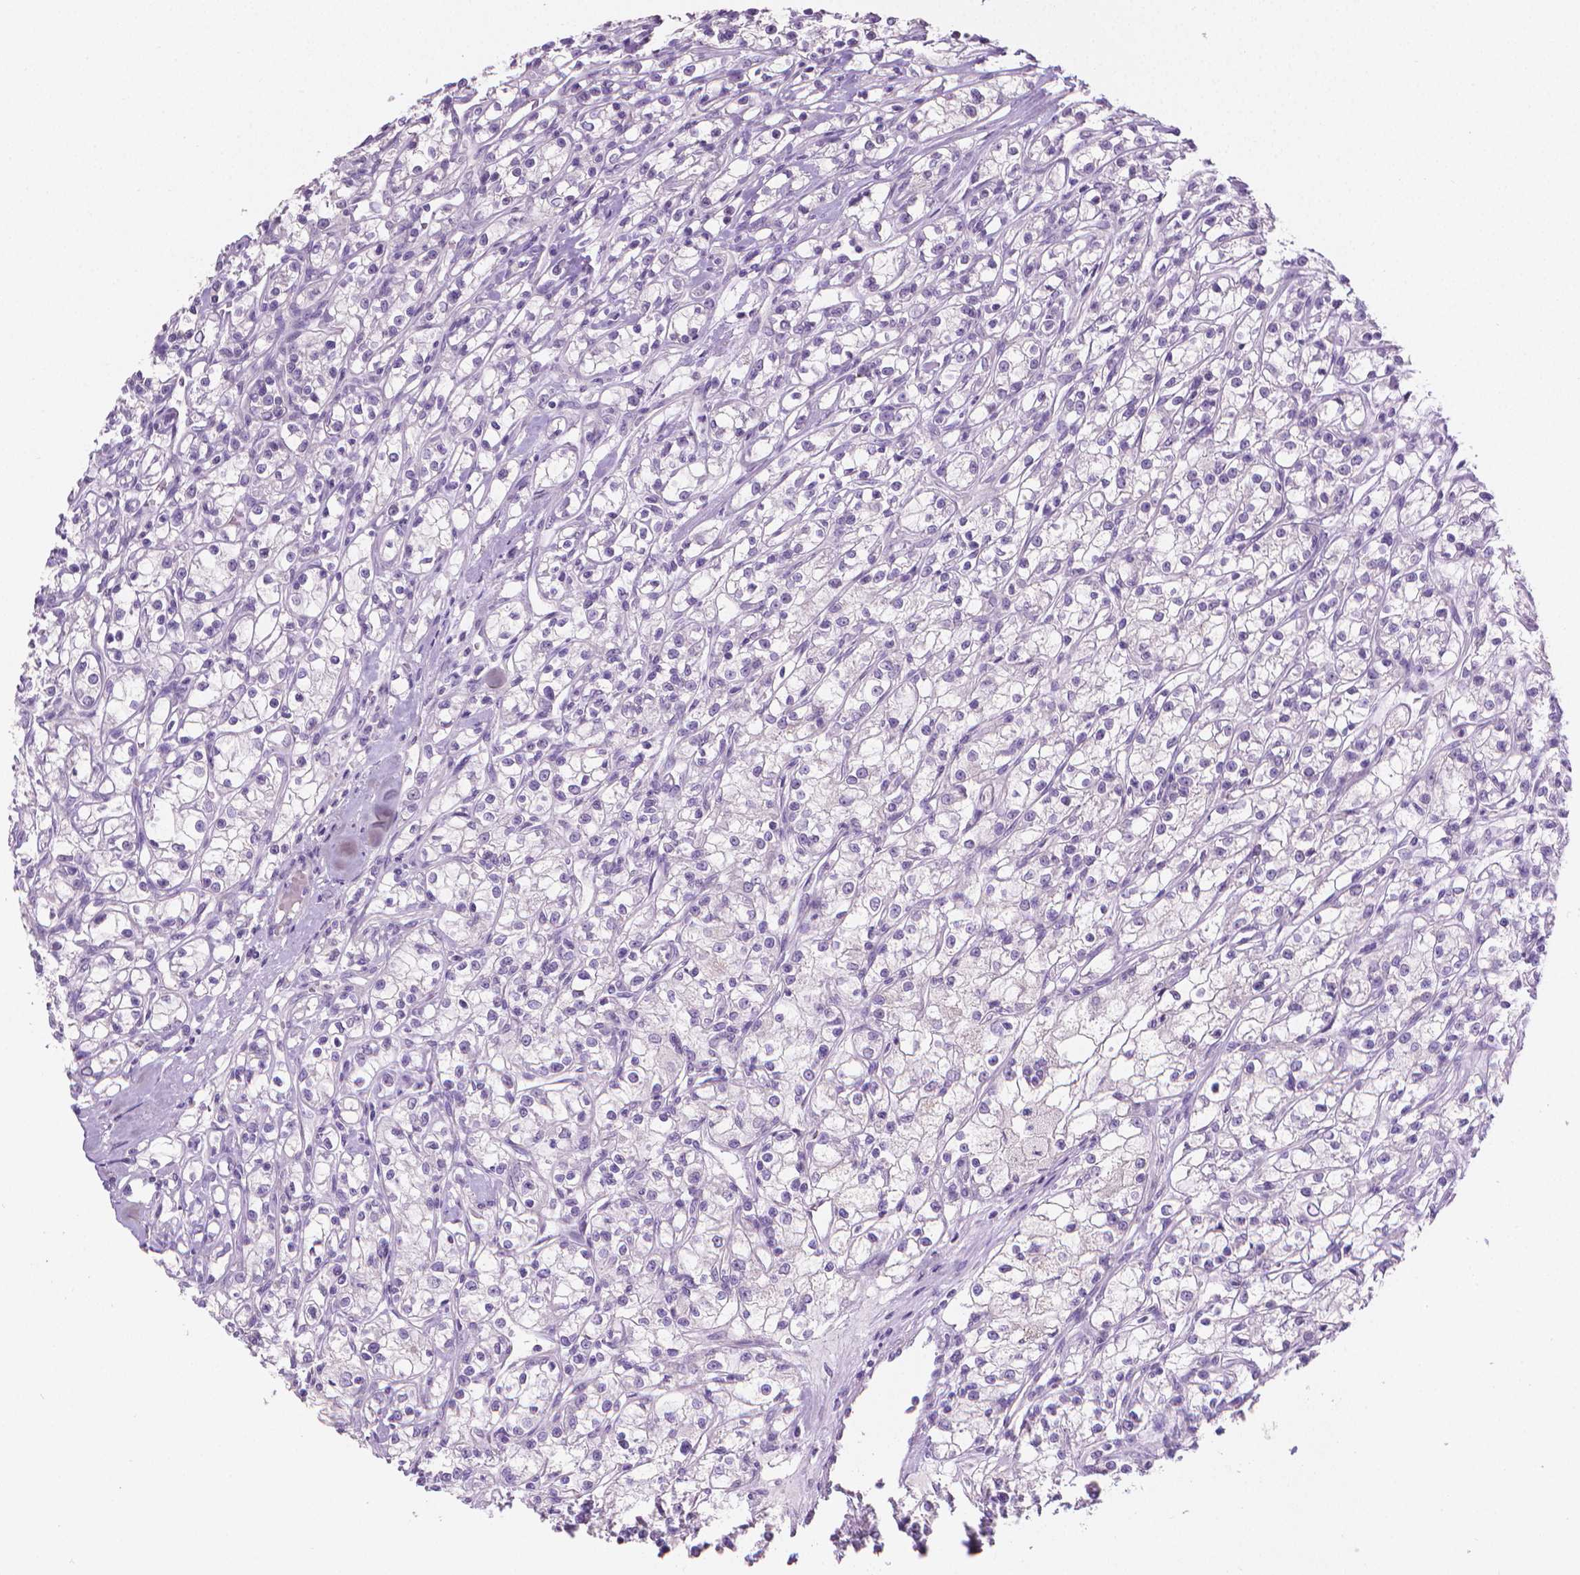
{"staining": {"intensity": "negative", "quantity": "none", "location": "none"}, "tissue": "renal cancer", "cell_type": "Tumor cells", "image_type": "cancer", "snomed": [{"axis": "morphology", "description": "Adenocarcinoma, NOS"}, {"axis": "topography", "description": "Kidney"}], "caption": "This is a image of immunohistochemistry staining of renal cancer (adenocarcinoma), which shows no positivity in tumor cells.", "gene": "TNNI2", "patient": {"sex": "female", "age": 59}}